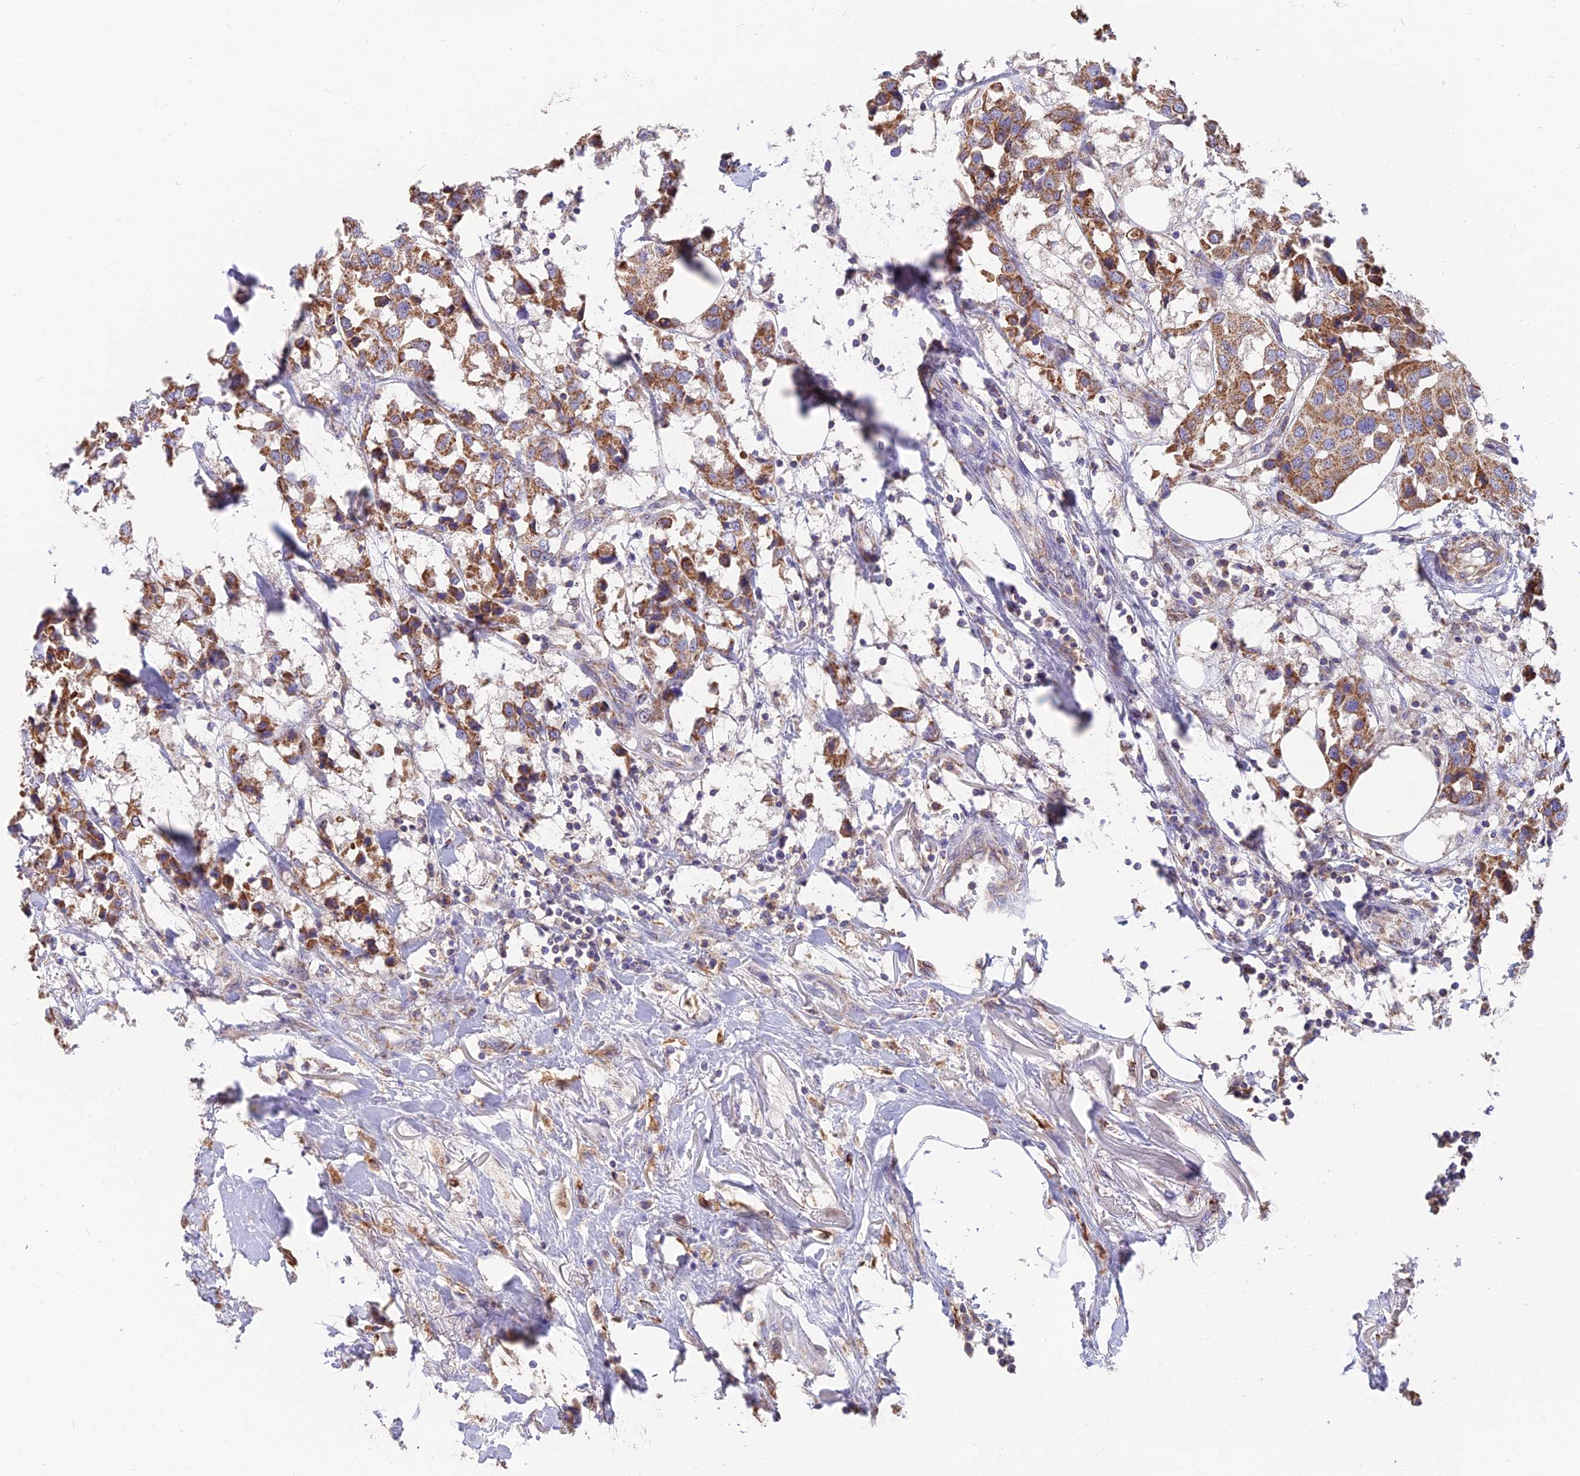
{"staining": {"intensity": "moderate", "quantity": ">75%", "location": "cytoplasmic/membranous"}, "tissue": "breast cancer", "cell_type": "Tumor cells", "image_type": "cancer", "snomed": [{"axis": "morphology", "description": "Duct carcinoma"}, {"axis": "topography", "description": "Breast"}], "caption": "Tumor cells exhibit moderate cytoplasmic/membranous positivity in about >75% of cells in breast cancer (infiltrating ductal carcinoma).", "gene": "IFT22", "patient": {"sex": "female", "age": 80}}